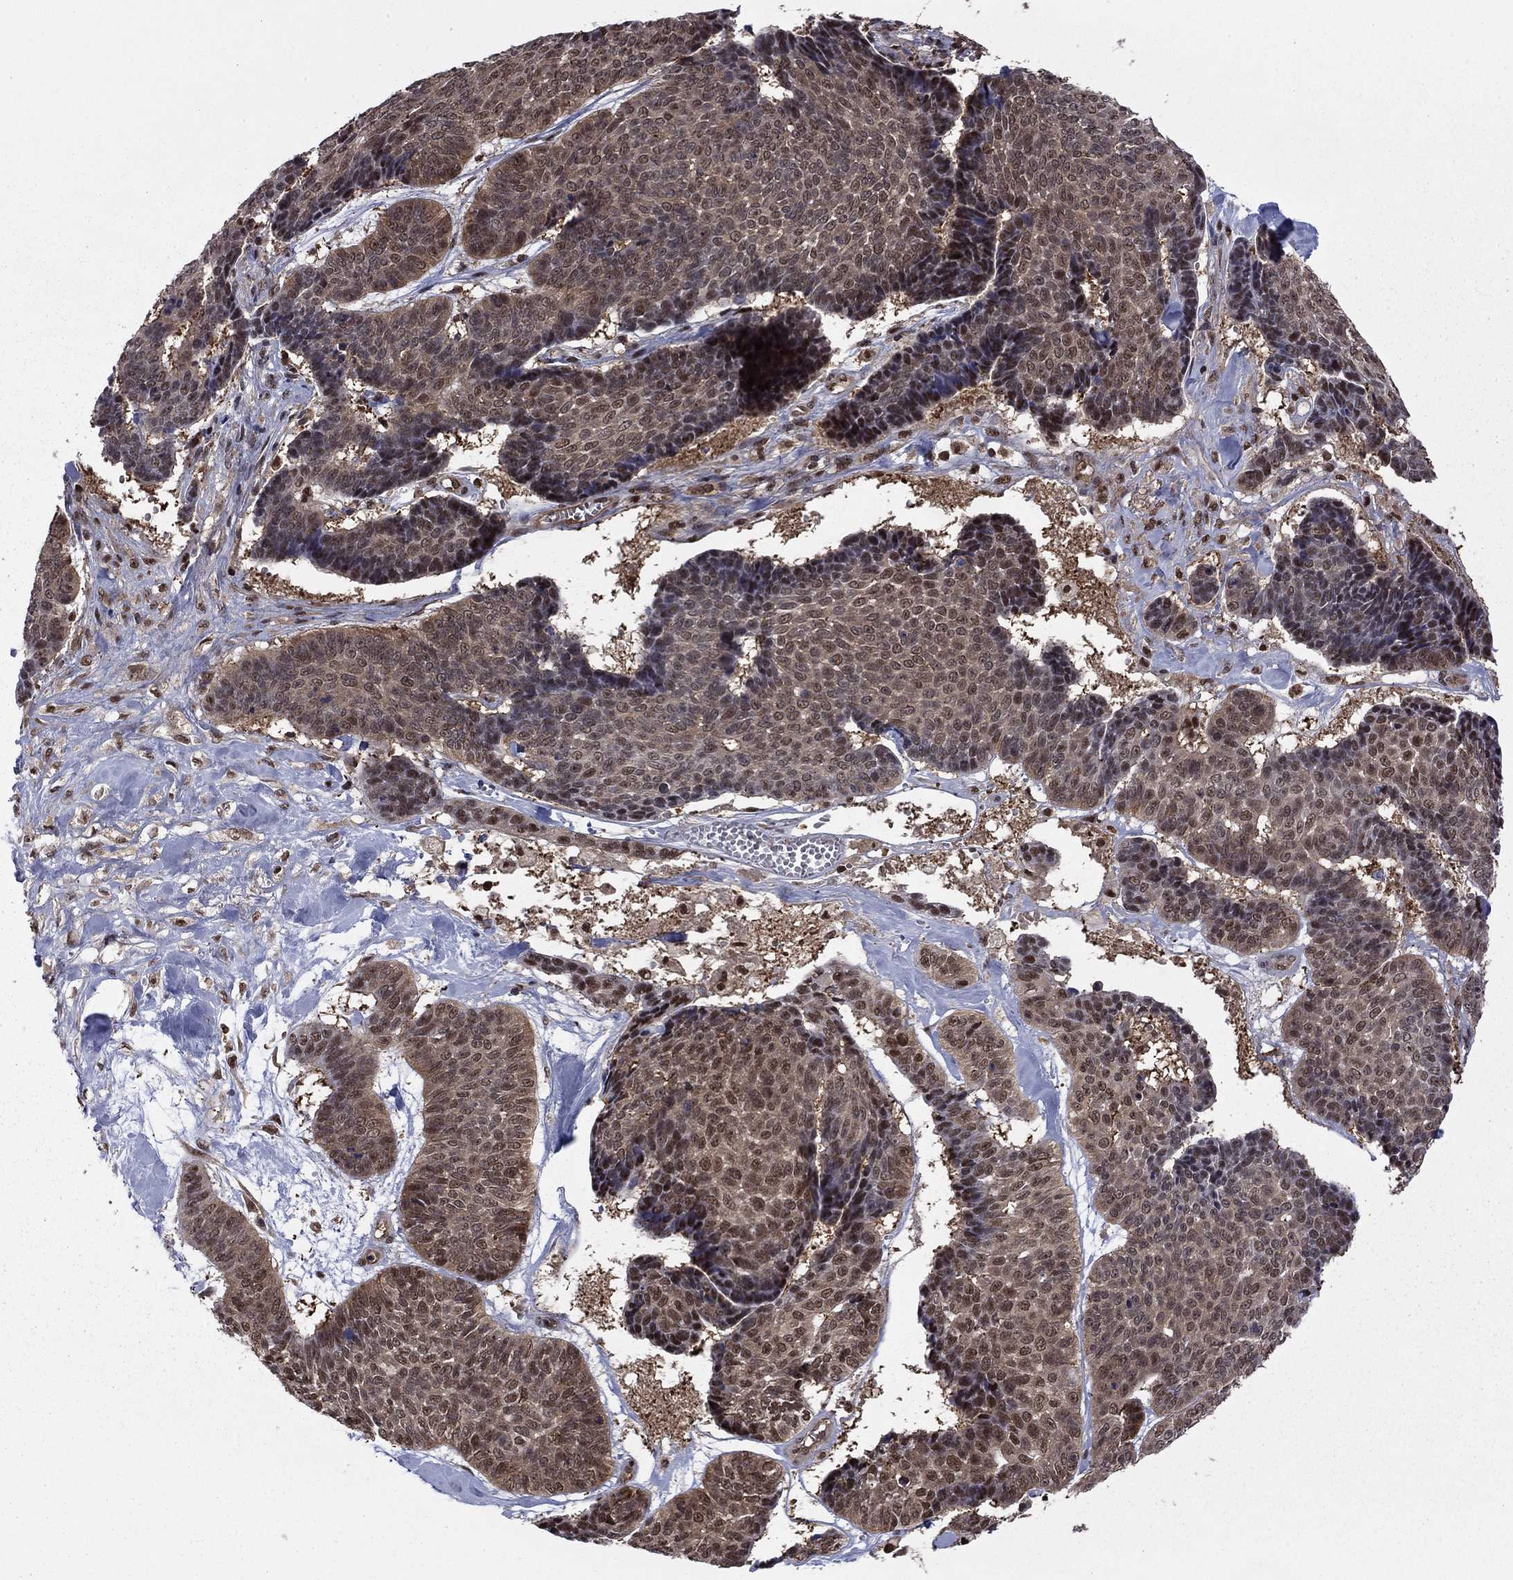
{"staining": {"intensity": "moderate", "quantity": "<25%", "location": "cytoplasmic/membranous,nuclear"}, "tissue": "skin cancer", "cell_type": "Tumor cells", "image_type": "cancer", "snomed": [{"axis": "morphology", "description": "Basal cell carcinoma"}, {"axis": "topography", "description": "Skin"}], "caption": "Protein analysis of skin basal cell carcinoma tissue displays moderate cytoplasmic/membranous and nuclear positivity in approximately <25% of tumor cells.", "gene": "PSMD2", "patient": {"sex": "male", "age": 86}}